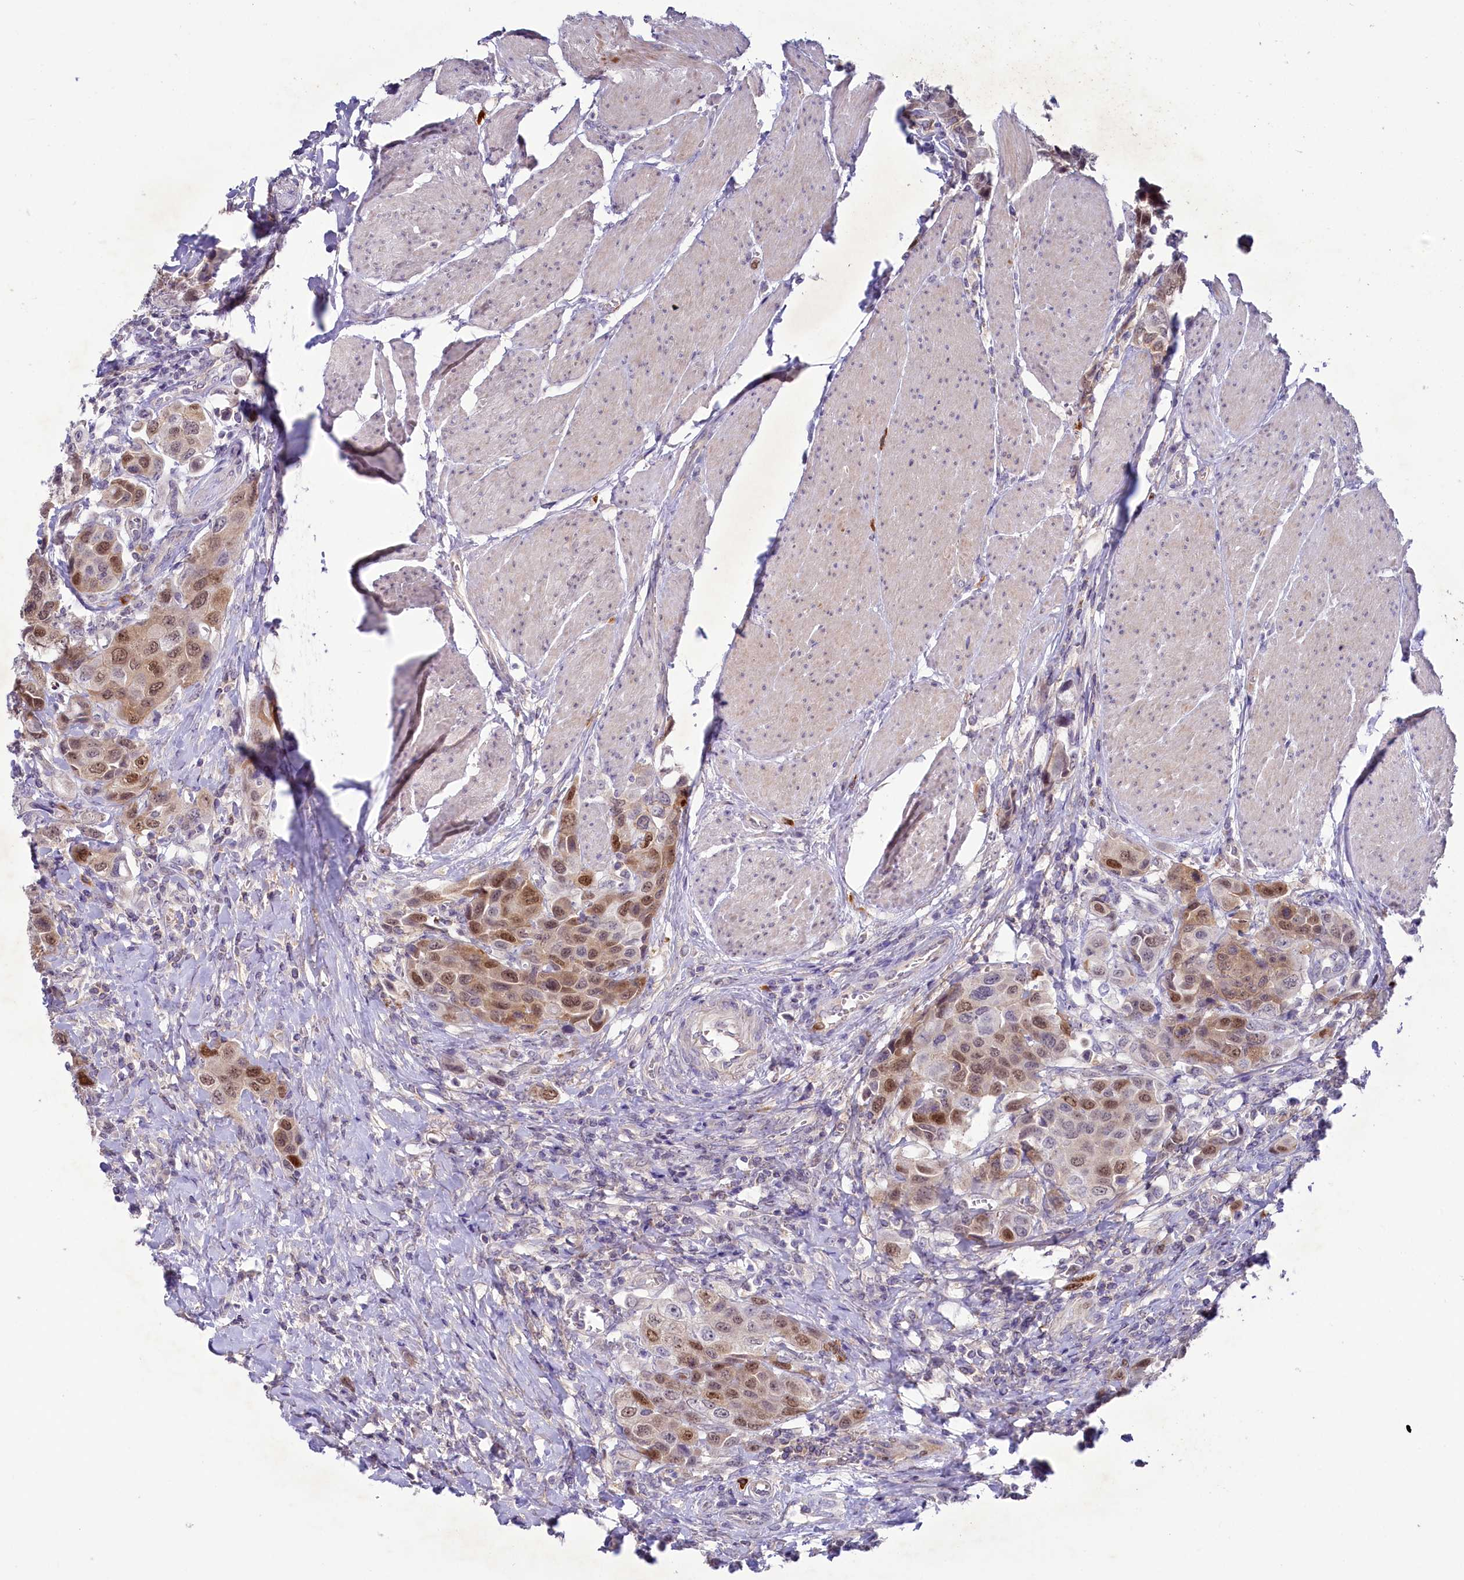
{"staining": {"intensity": "moderate", "quantity": ">75%", "location": "cytoplasmic/membranous,nuclear"}, "tissue": "urothelial cancer", "cell_type": "Tumor cells", "image_type": "cancer", "snomed": [{"axis": "morphology", "description": "Urothelial carcinoma, High grade"}, {"axis": "topography", "description": "Urinary bladder"}], "caption": "Immunohistochemical staining of human urothelial carcinoma (high-grade) reveals medium levels of moderate cytoplasmic/membranous and nuclear positivity in about >75% of tumor cells. The staining was performed using DAB, with brown indicating positive protein expression. Nuclei are stained blue with hematoxylin.", "gene": "FAM111B", "patient": {"sex": "male", "age": 50}}